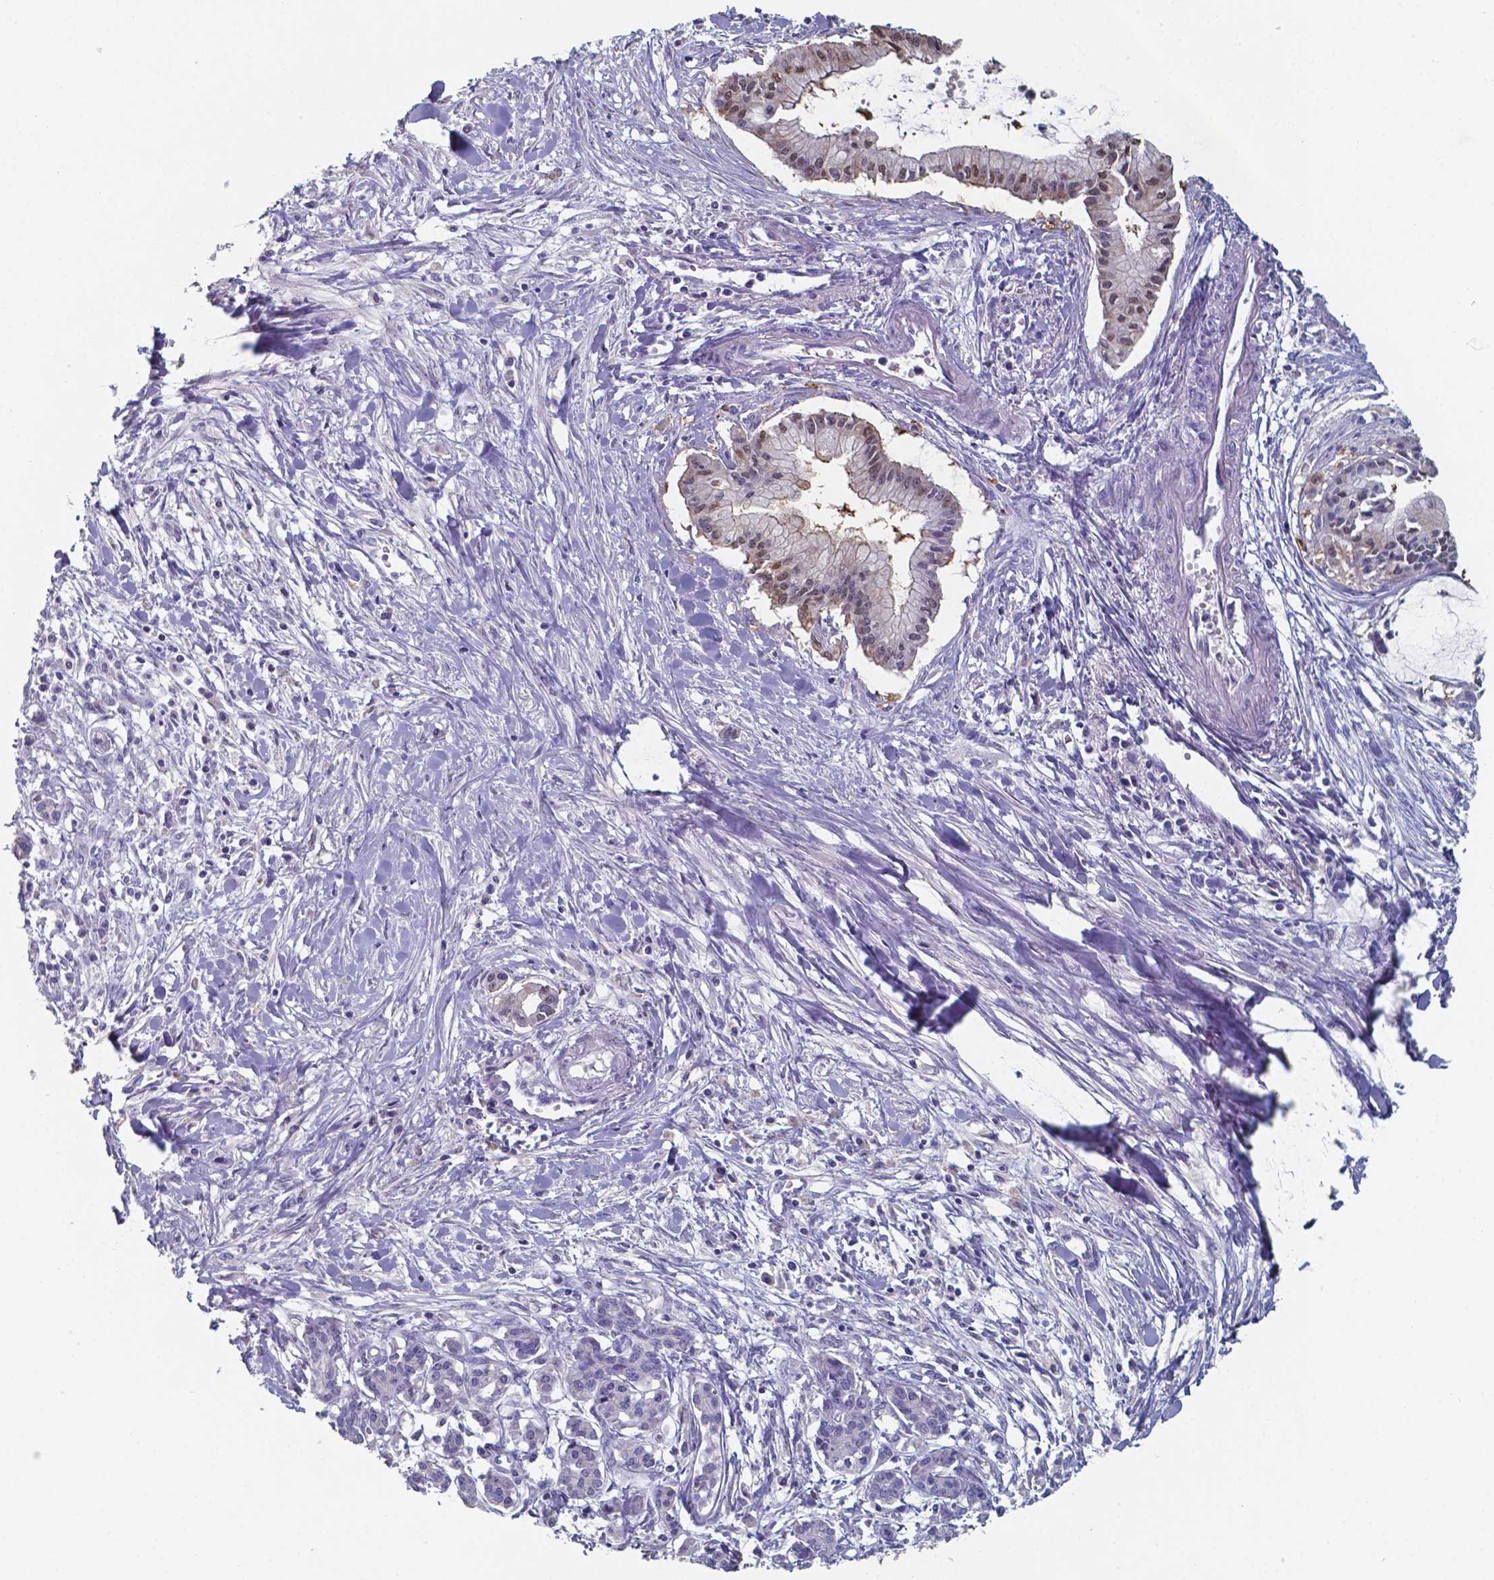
{"staining": {"intensity": "weak", "quantity": "25%-75%", "location": "nuclear"}, "tissue": "pancreatic cancer", "cell_type": "Tumor cells", "image_type": "cancer", "snomed": [{"axis": "morphology", "description": "Adenocarcinoma, NOS"}, {"axis": "topography", "description": "Pancreas"}], "caption": "Approximately 25%-75% of tumor cells in human pancreatic cancer (adenocarcinoma) demonstrate weak nuclear protein staining as visualized by brown immunohistochemical staining.", "gene": "FOXJ1", "patient": {"sex": "male", "age": 48}}